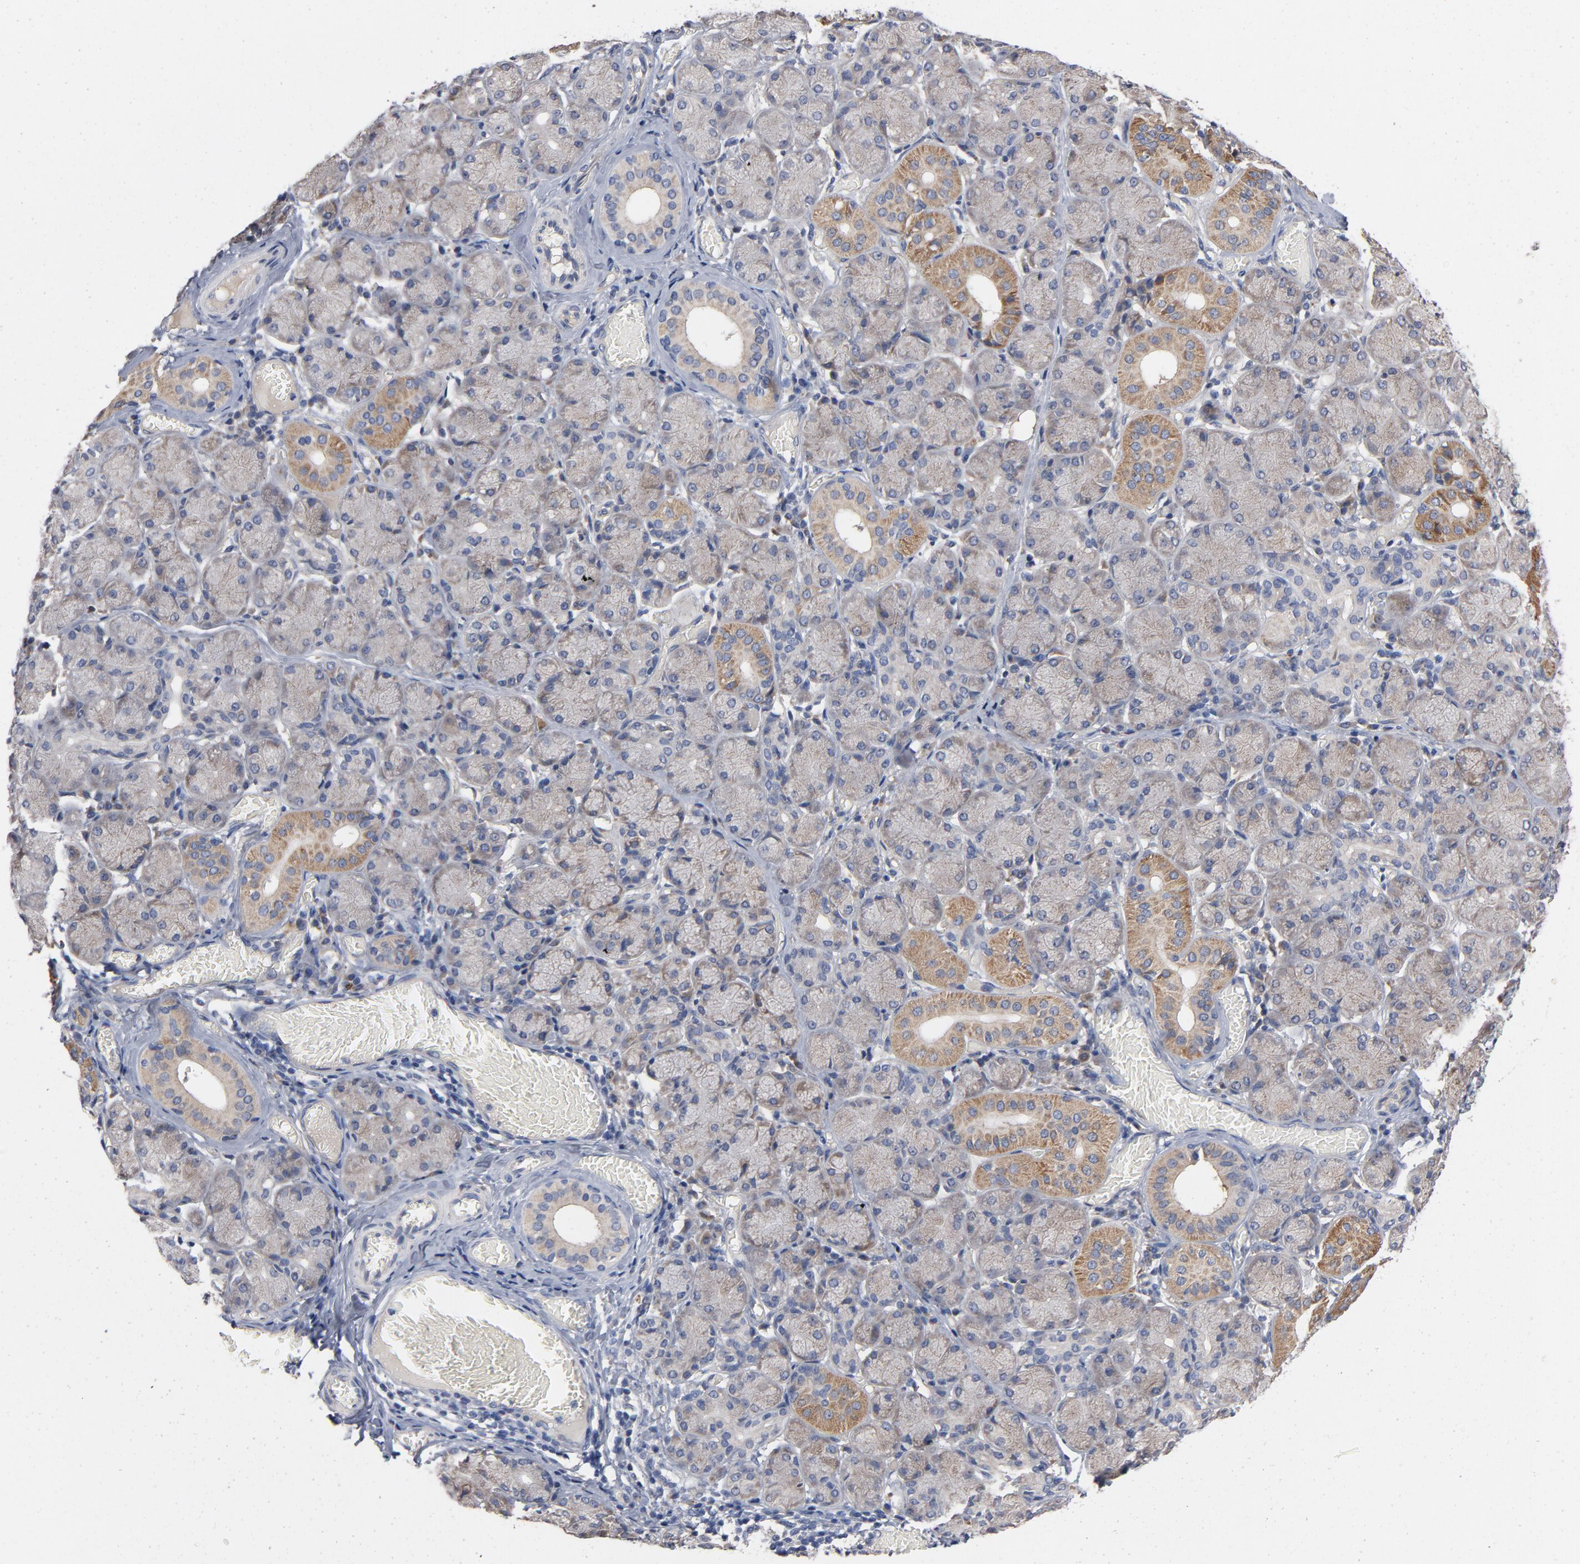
{"staining": {"intensity": "weak", "quantity": "<25%", "location": "cytoplasmic/membranous"}, "tissue": "salivary gland", "cell_type": "Glandular cells", "image_type": "normal", "snomed": [{"axis": "morphology", "description": "Normal tissue, NOS"}, {"axis": "topography", "description": "Salivary gland"}], "caption": "IHC histopathology image of unremarkable salivary gland stained for a protein (brown), which demonstrates no positivity in glandular cells. The staining is performed using DAB brown chromogen with nuclei counter-stained in using hematoxylin.", "gene": "CCDC134", "patient": {"sex": "female", "age": 24}}